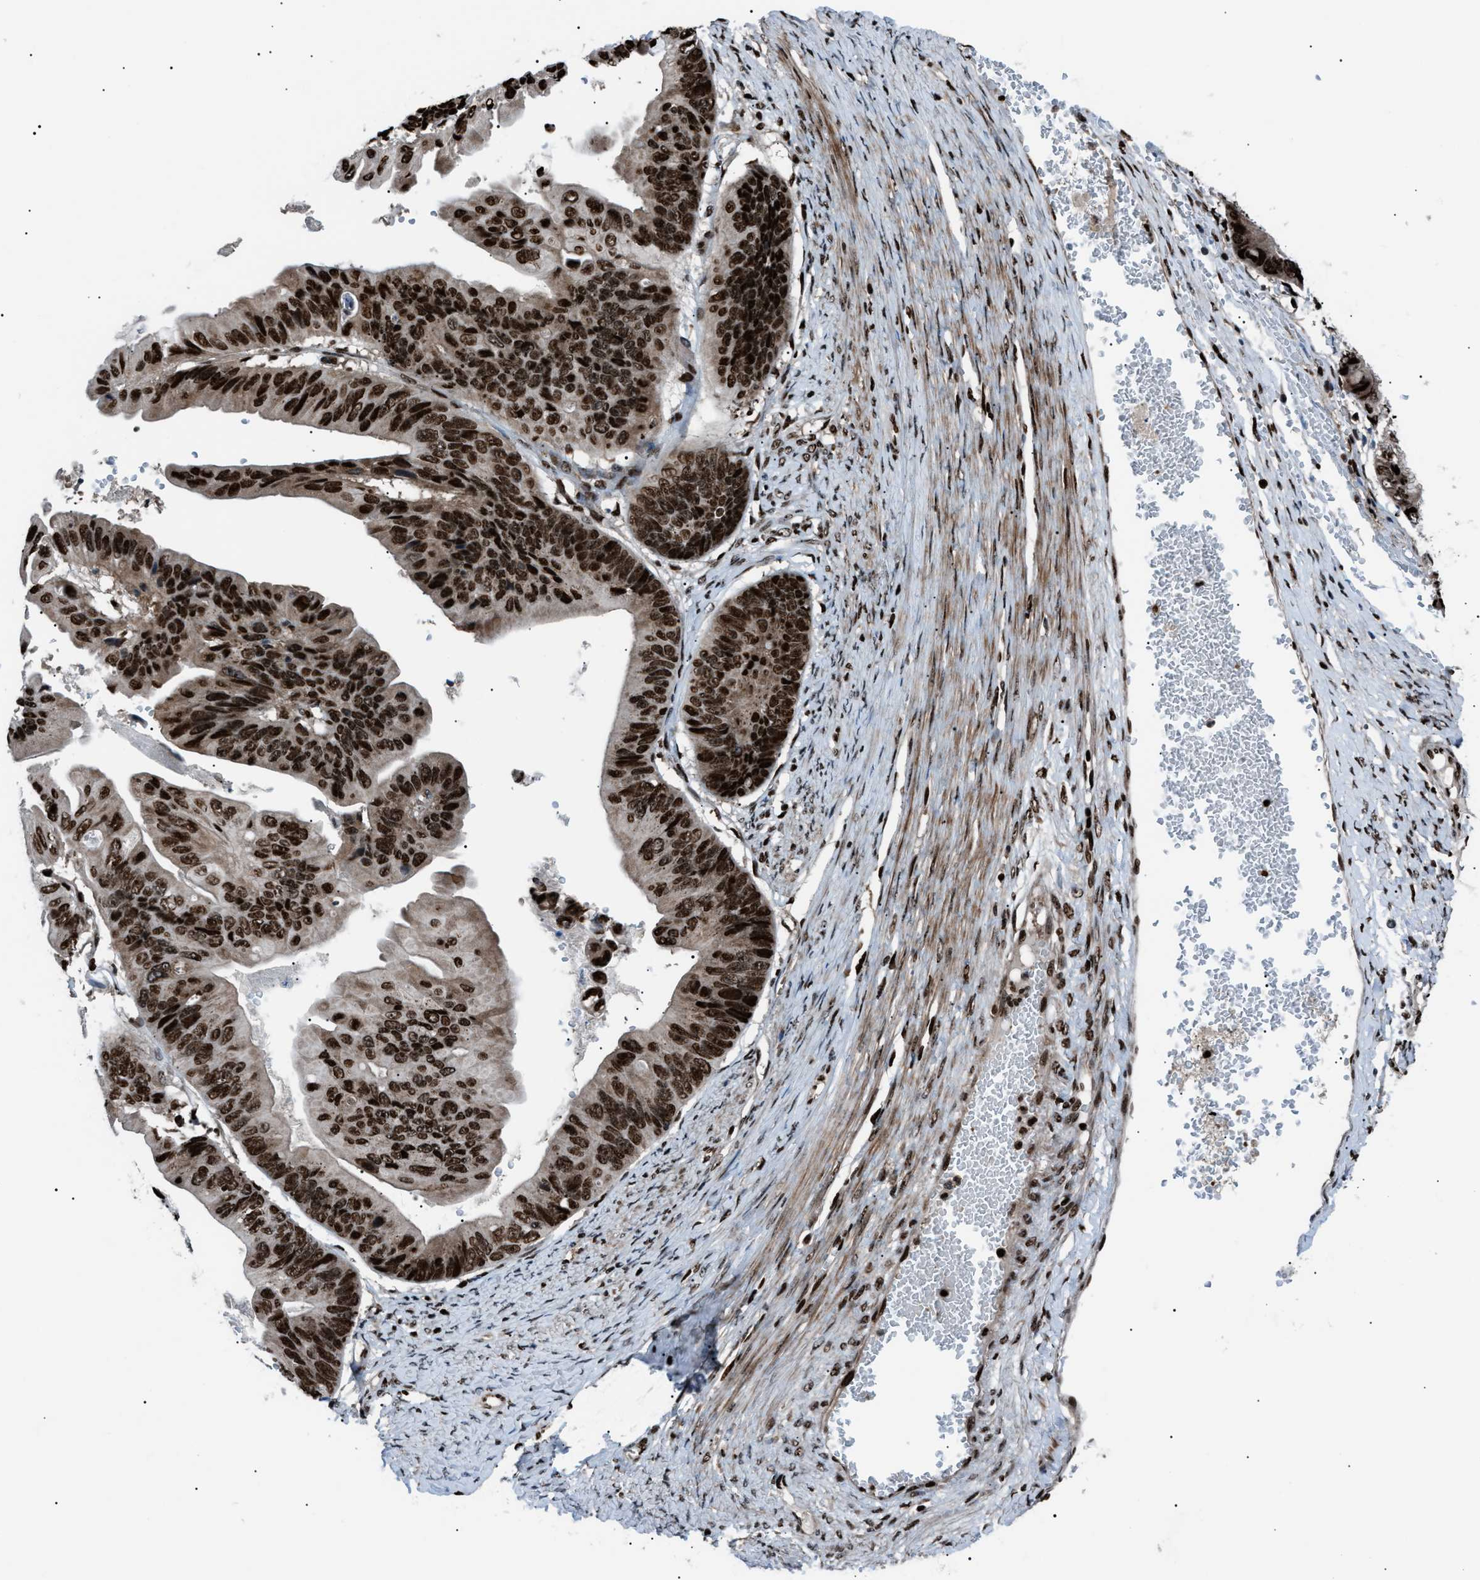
{"staining": {"intensity": "strong", "quantity": ">75%", "location": "nuclear"}, "tissue": "ovarian cancer", "cell_type": "Tumor cells", "image_type": "cancer", "snomed": [{"axis": "morphology", "description": "Cystadenocarcinoma, mucinous, NOS"}, {"axis": "topography", "description": "Ovary"}], "caption": "Ovarian cancer tissue demonstrates strong nuclear expression in approximately >75% of tumor cells", "gene": "PRKX", "patient": {"sex": "female", "age": 61}}